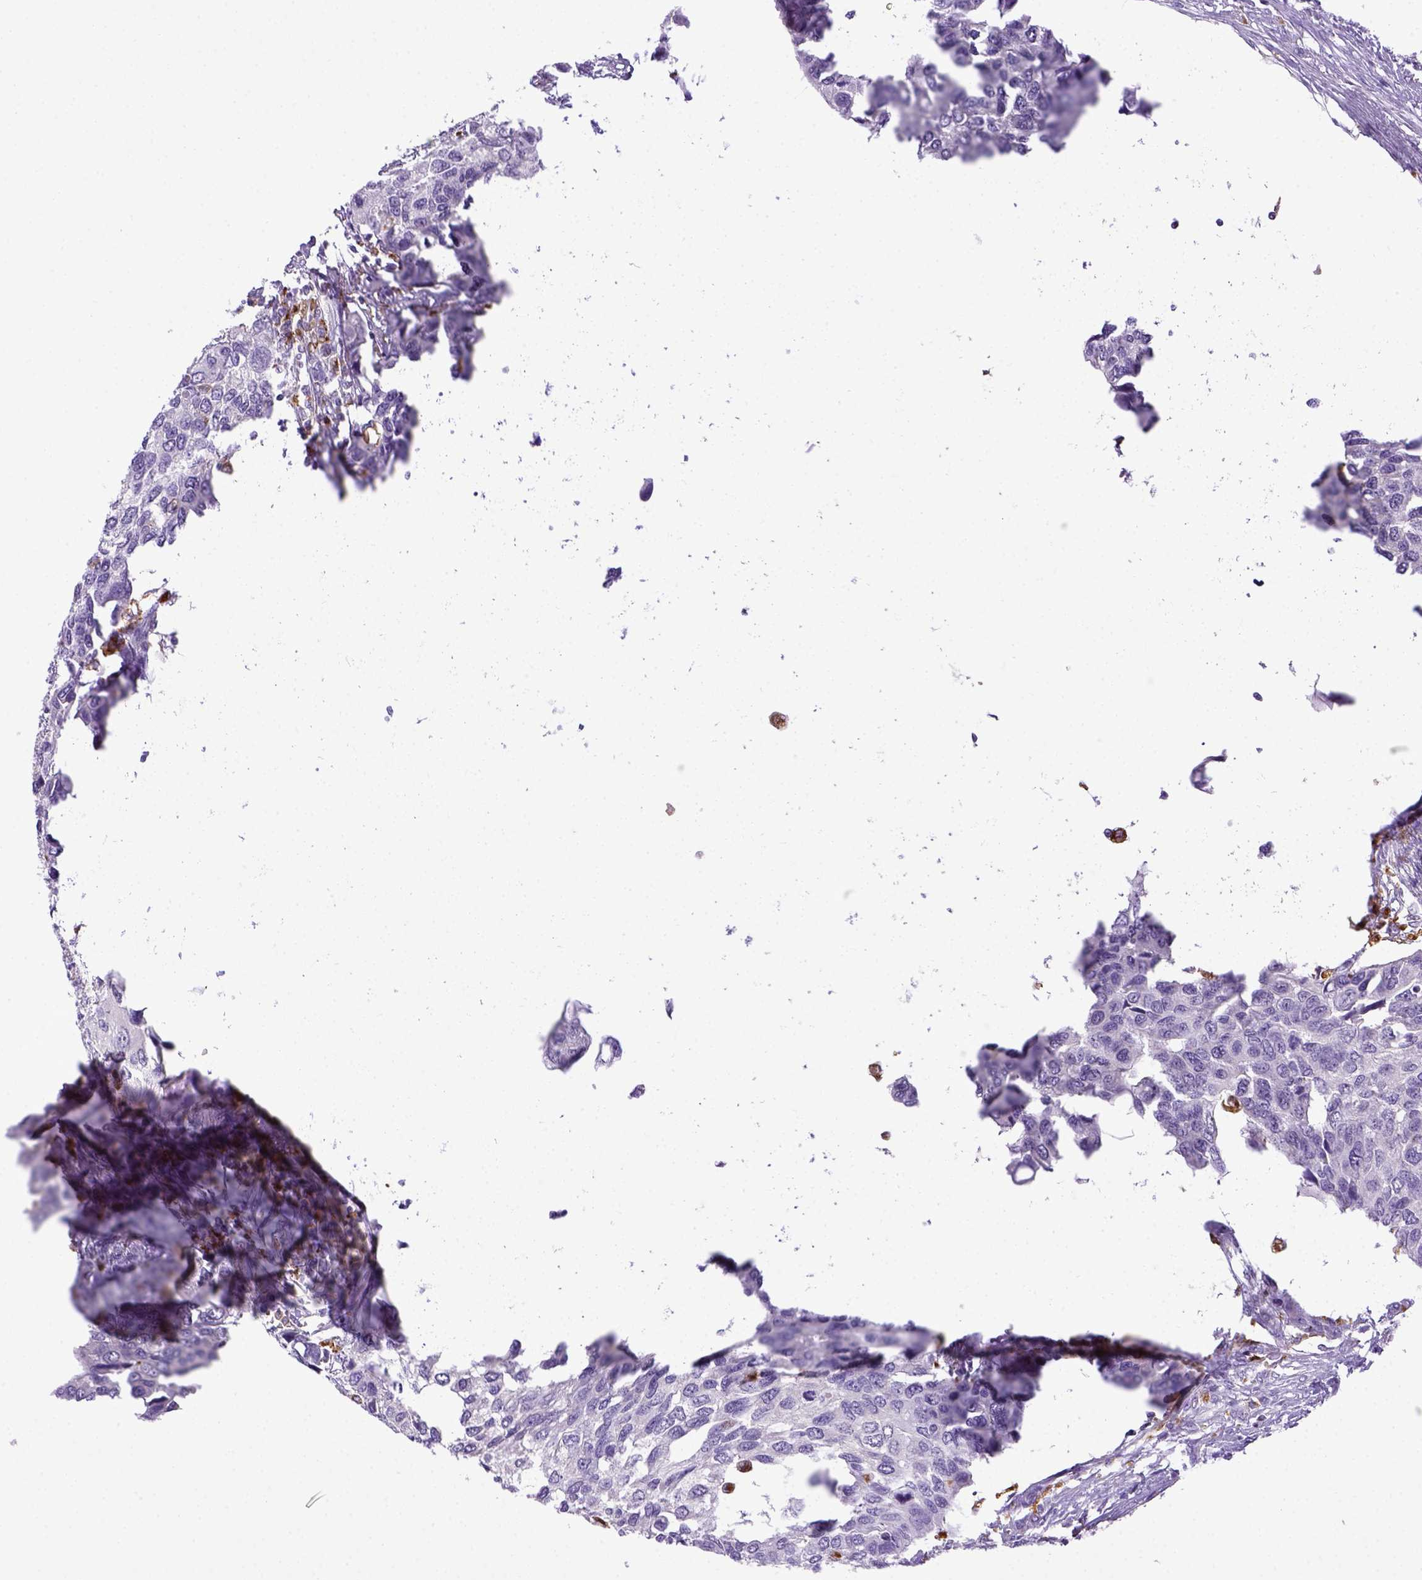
{"staining": {"intensity": "negative", "quantity": "none", "location": "none"}, "tissue": "urothelial cancer", "cell_type": "Tumor cells", "image_type": "cancer", "snomed": [{"axis": "morphology", "description": "Urothelial carcinoma, High grade"}, {"axis": "topography", "description": "Urinary bladder"}], "caption": "Tumor cells show no significant protein positivity in urothelial carcinoma (high-grade). (DAB immunohistochemistry visualized using brightfield microscopy, high magnification).", "gene": "CD68", "patient": {"sex": "male", "age": 60}}